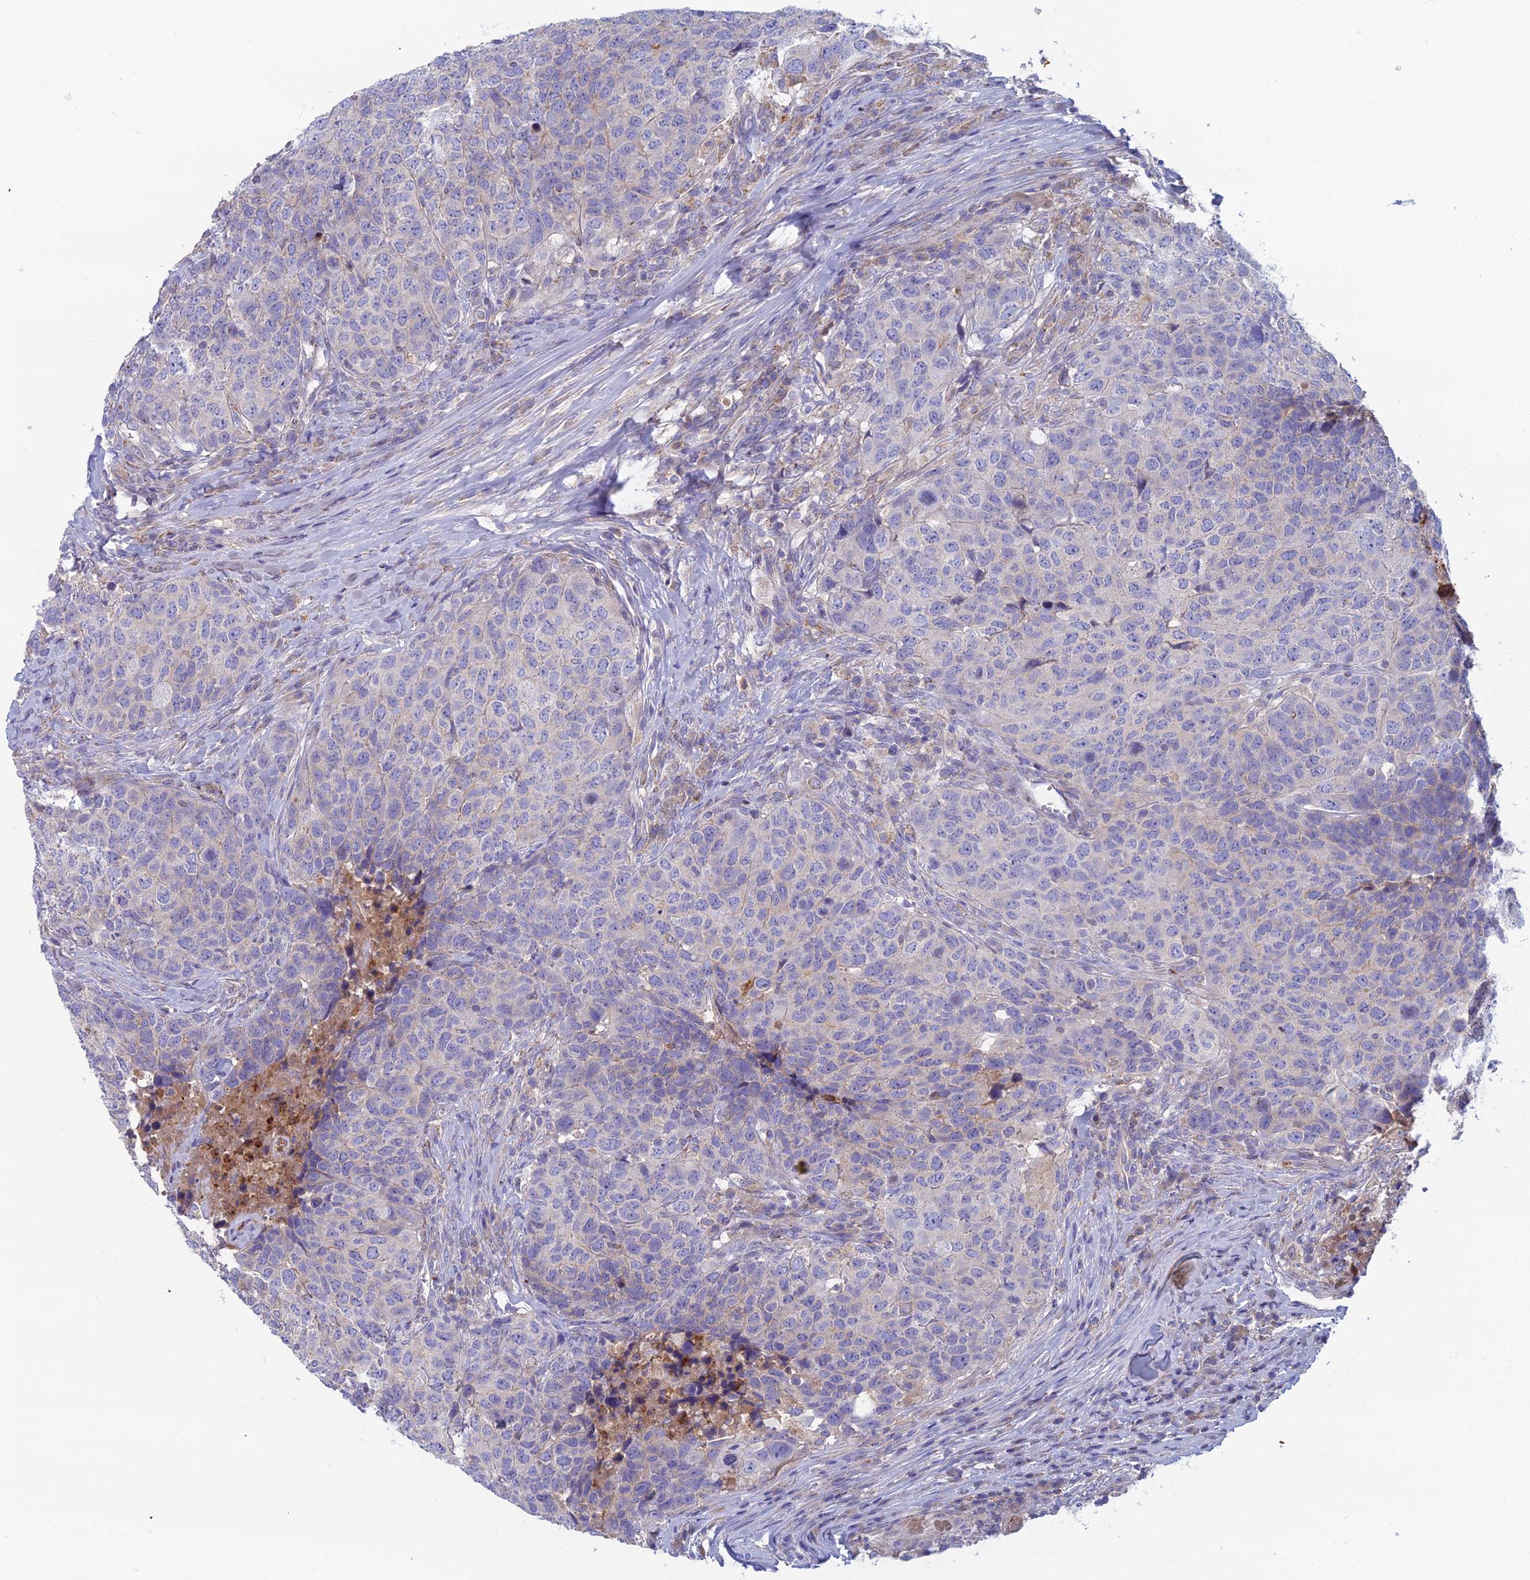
{"staining": {"intensity": "negative", "quantity": "none", "location": "none"}, "tissue": "head and neck cancer", "cell_type": "Tumor cells", "image_type": "cancer", "snomed": [{"axis": "morphology", "description": "Squamous cell carcinoma, NOS"}, {"axis": "topography", "description": "Head-Neck"}], "caption": "An image of human squamous cell carcinoma (head and neck) is negative for staining in tumor cells. Nuclei are stained in blue.", "gene": "IFTAP", "patient": {"sex": "male", "age": 66}}